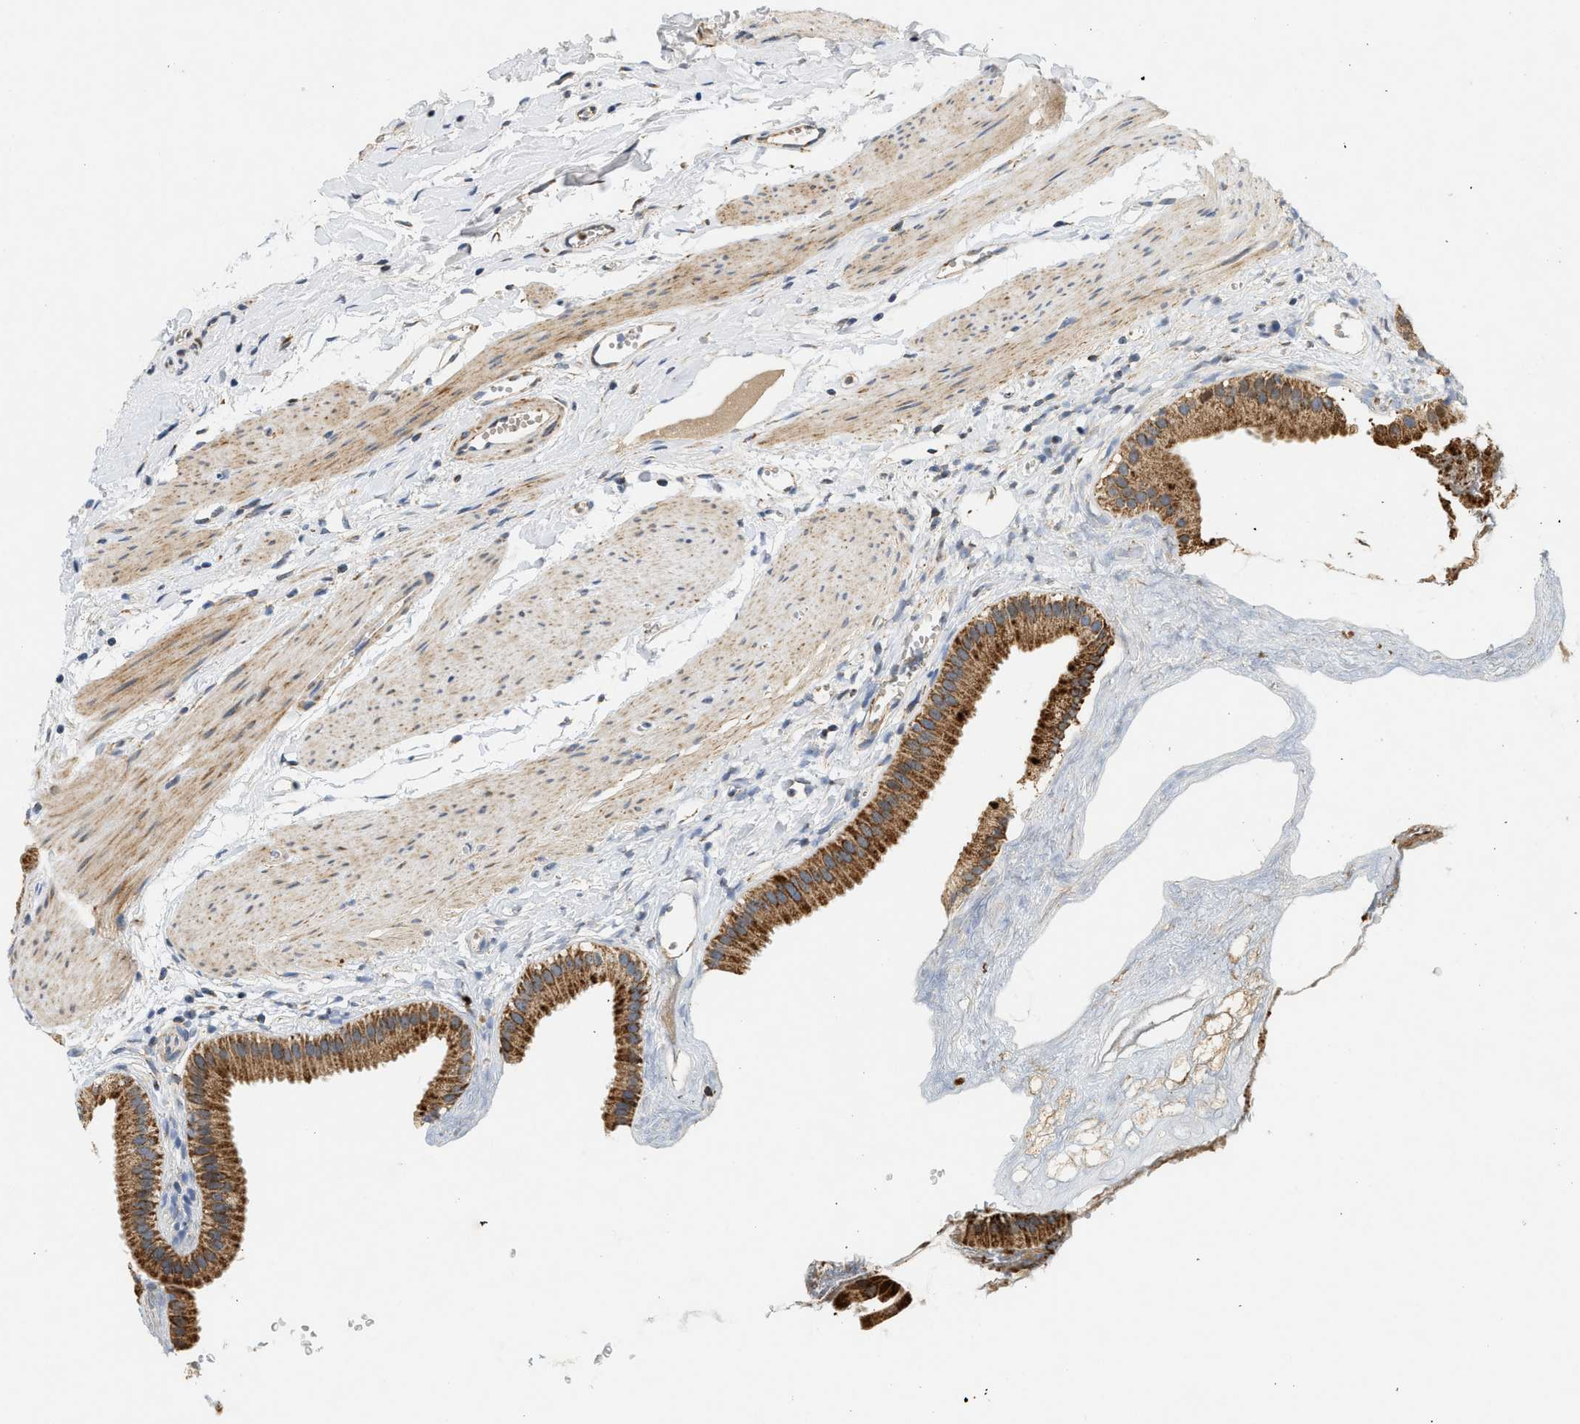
{"staining": {"intensity": "strong", "quantity": ">75%", "location": "cytoplasmic/membranous"}, "tissue": "gallbladder", "cell_type": "Glandular cells", "image_type": "normal", "snomed": [{"axis": "morphology", "description": "Normal tissue, NOS"}, {"axis": "topography", "description": "Gallbladder"}], "caption": "Protein expression analysis of unremarkable gallbladder shows strong cytoplasmic/membranous staining in about >75% of glandular cells.", "gene": "MCU", "patient": {"sex": "female", "age": 64}}